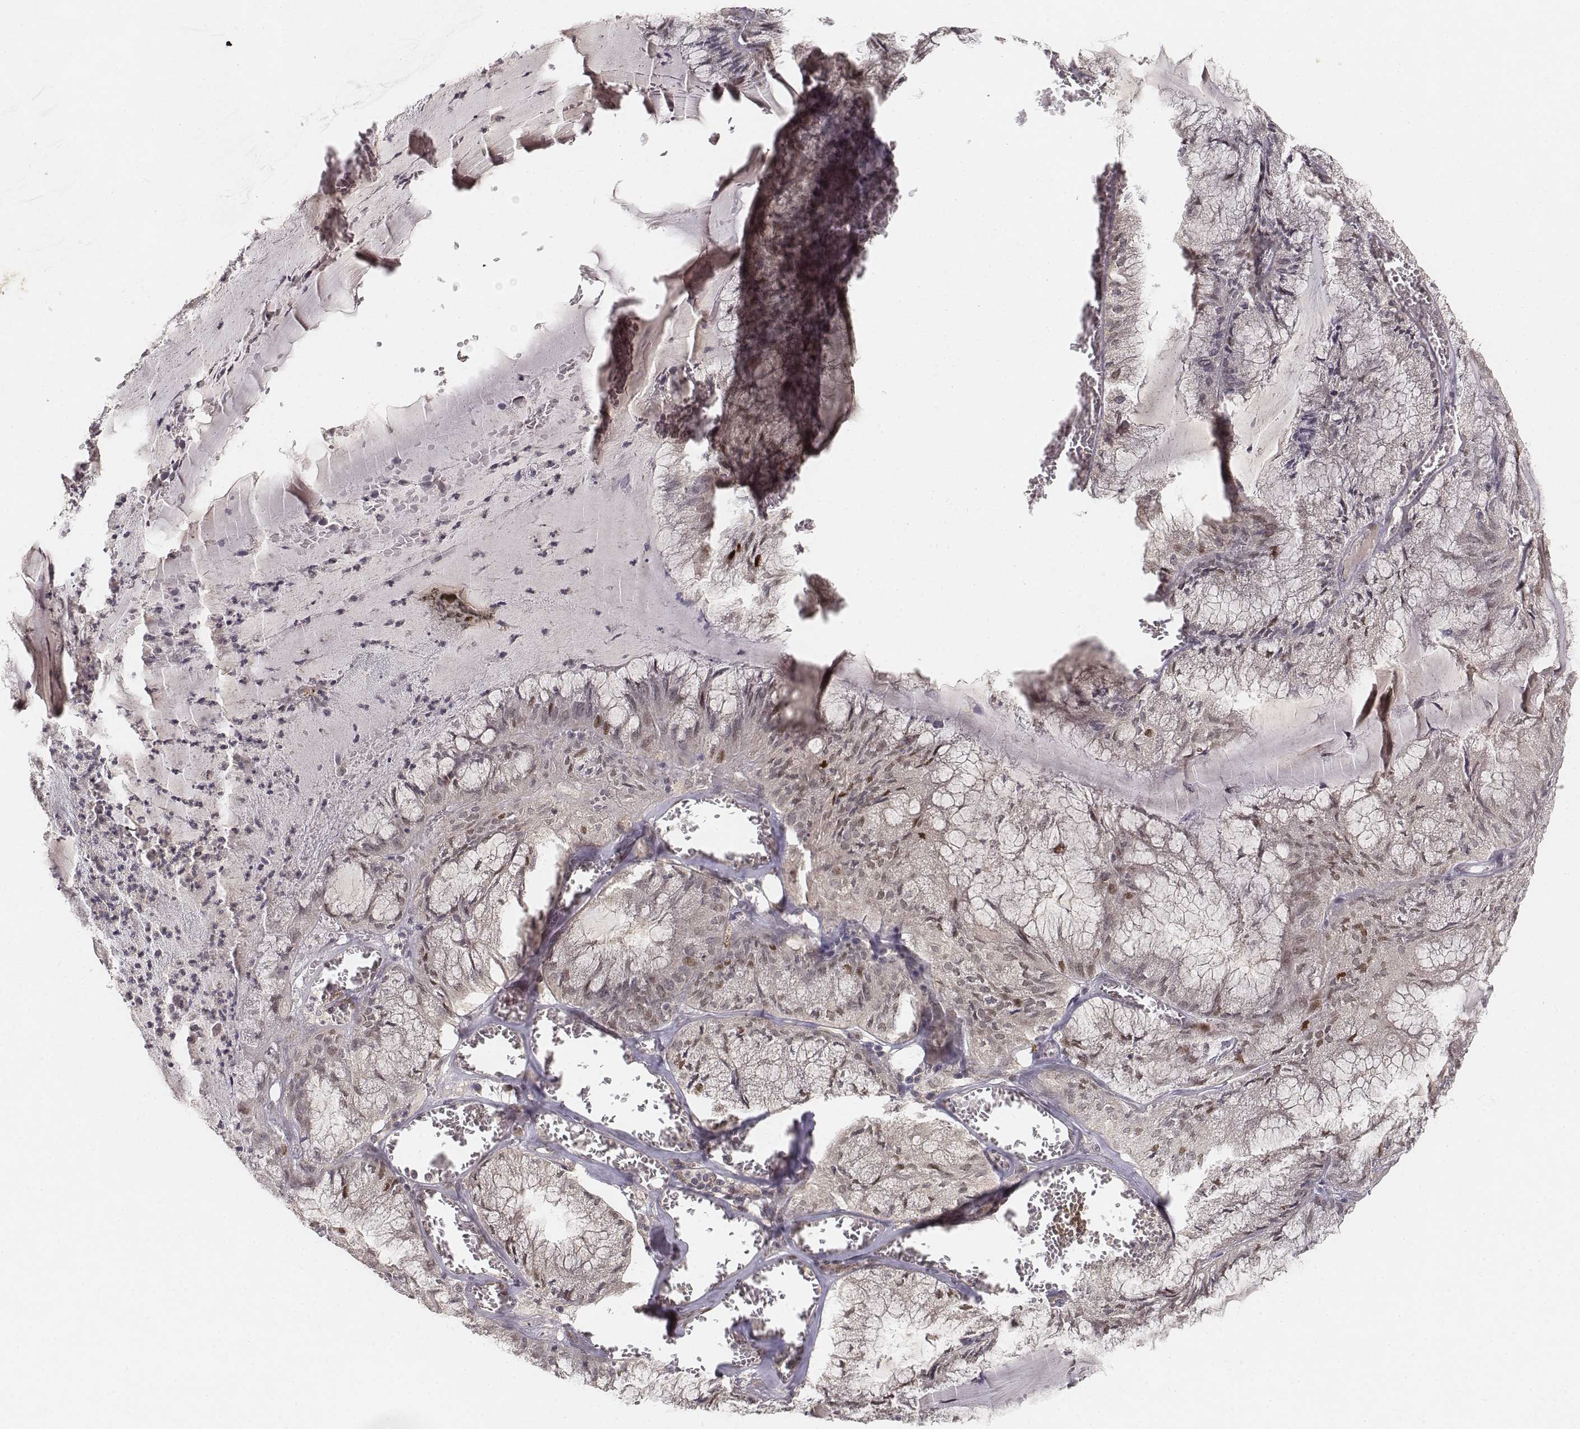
{"staining": {"intensity": "weak", "quantity": "<25%", "location": "nuclear"}, "tissue": "endometrial cancer", "cell_type": "Tumor cells", "image_type": "cancer", "snomed": [{"axis": "morphology", "description": "Carcinoma, NOS"}, {"axis": "topography", "description": "Endometrium"}], "caption": "Photomicrograph shows no protein positivity in tumor cells of endometrial cancer tissue. Brightfield microscopy of immunohistochemistry stained with DAB (brown) and hematoxylin (blue), captured at high magnification.", "gene": "FANCD2", "patient": {"sex": "female", "age": 62}}